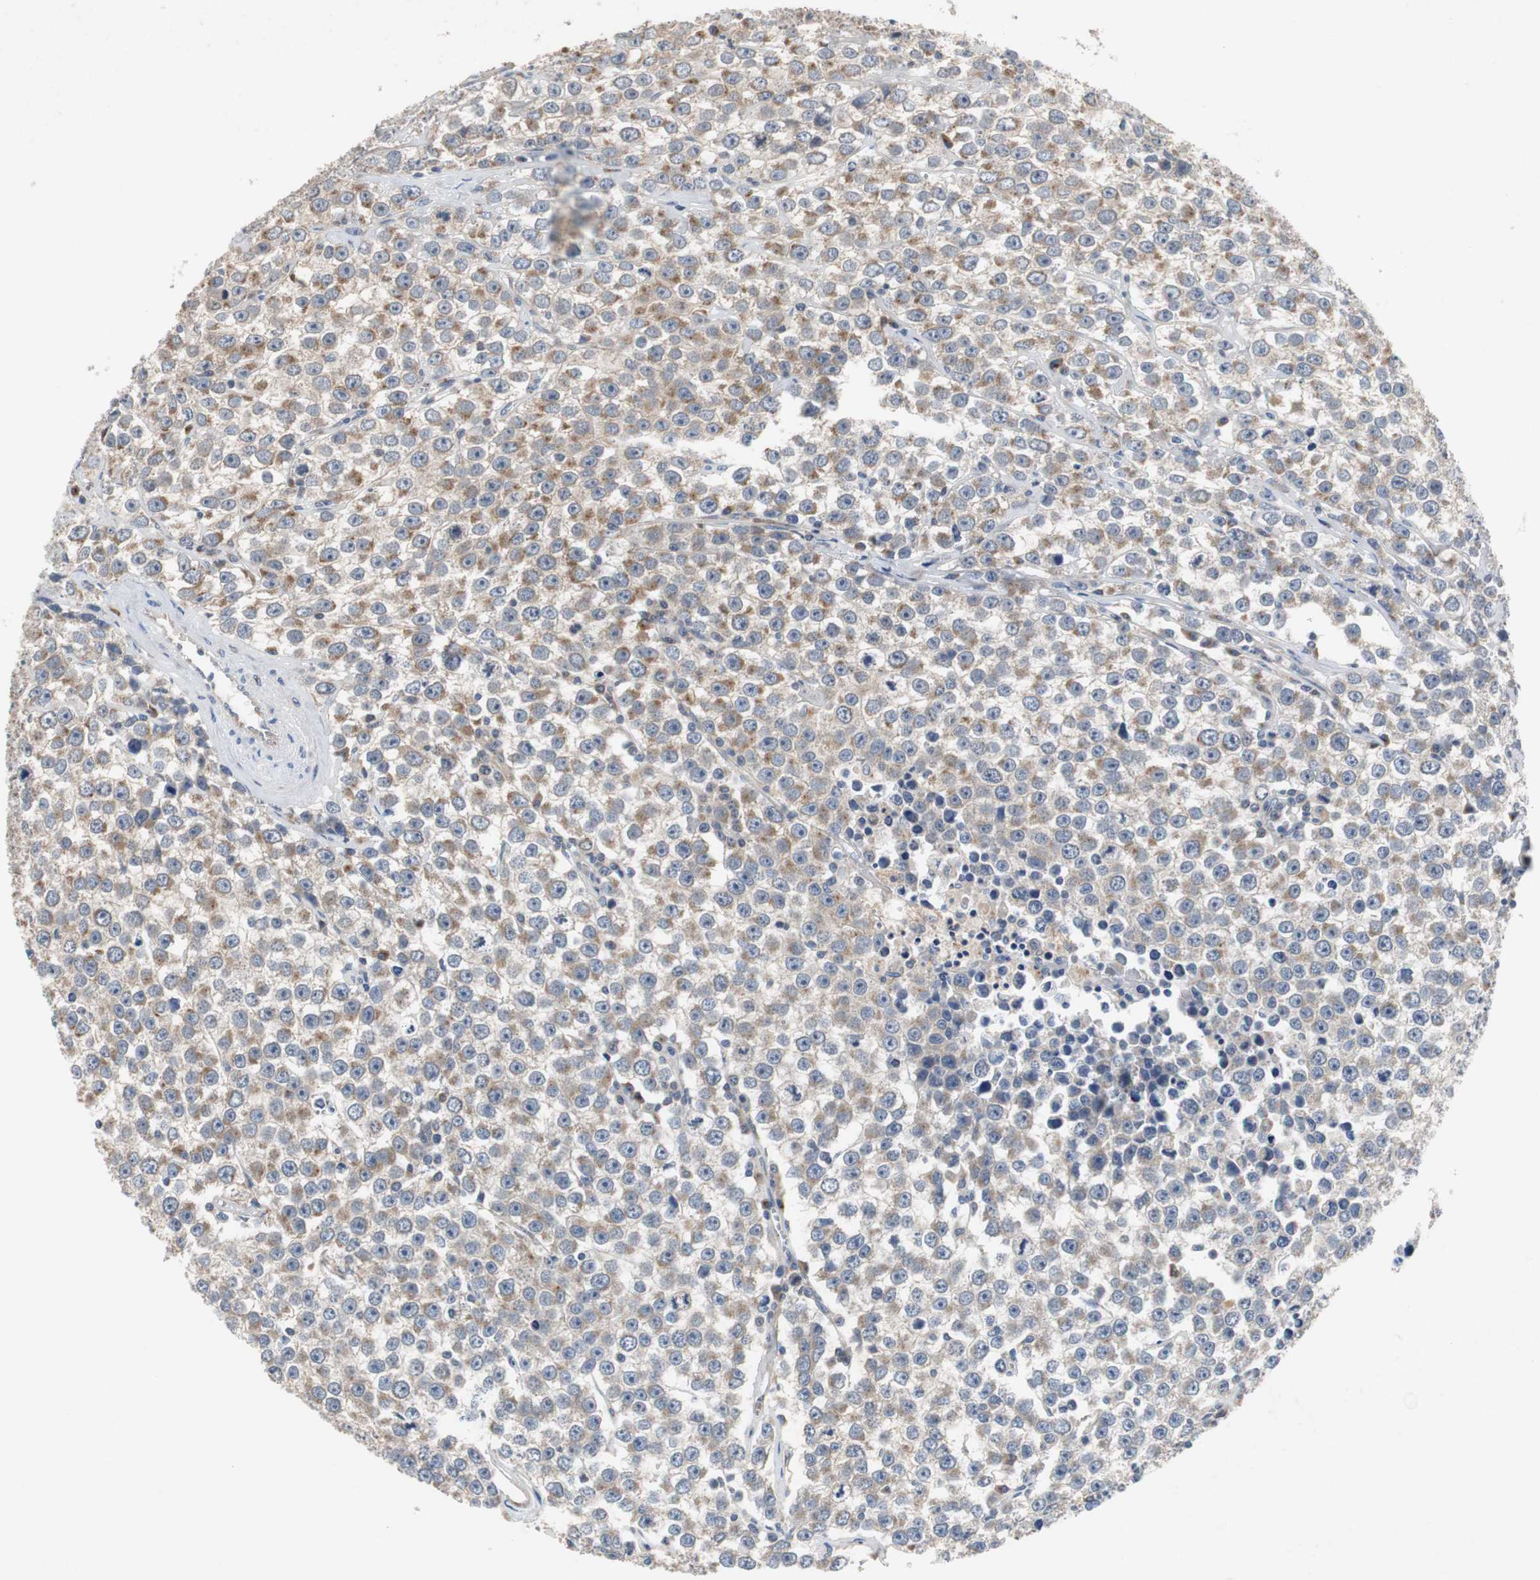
{"staining": {"intensity": "moderate", "quantity": "25%-75%", "location": "cytoplasmic/membranous"}, "tissue": "testis cancer", "cell_type": "Tumor cells", "image_type": "cancer", "snomed": [{"axis": "morphology", "description": "Seminoma, NOS"}, {"axis": "morphology", "description": "Carcinoma, Embryonal, NOS"}, {"axis": "topography", "description": "Testis"}], "caption": "Testis cancer (embryonal carcinoma) stained with DAB (3,3'-diaminobenzidine) immunohistochemistry (IHC) exhibits medium levels of moderate cytoplasmic/membranous expression in about 25%-75% of tumor cells.", "gene": "CALB2", "patient": {"sex": "male", "age": 52}}